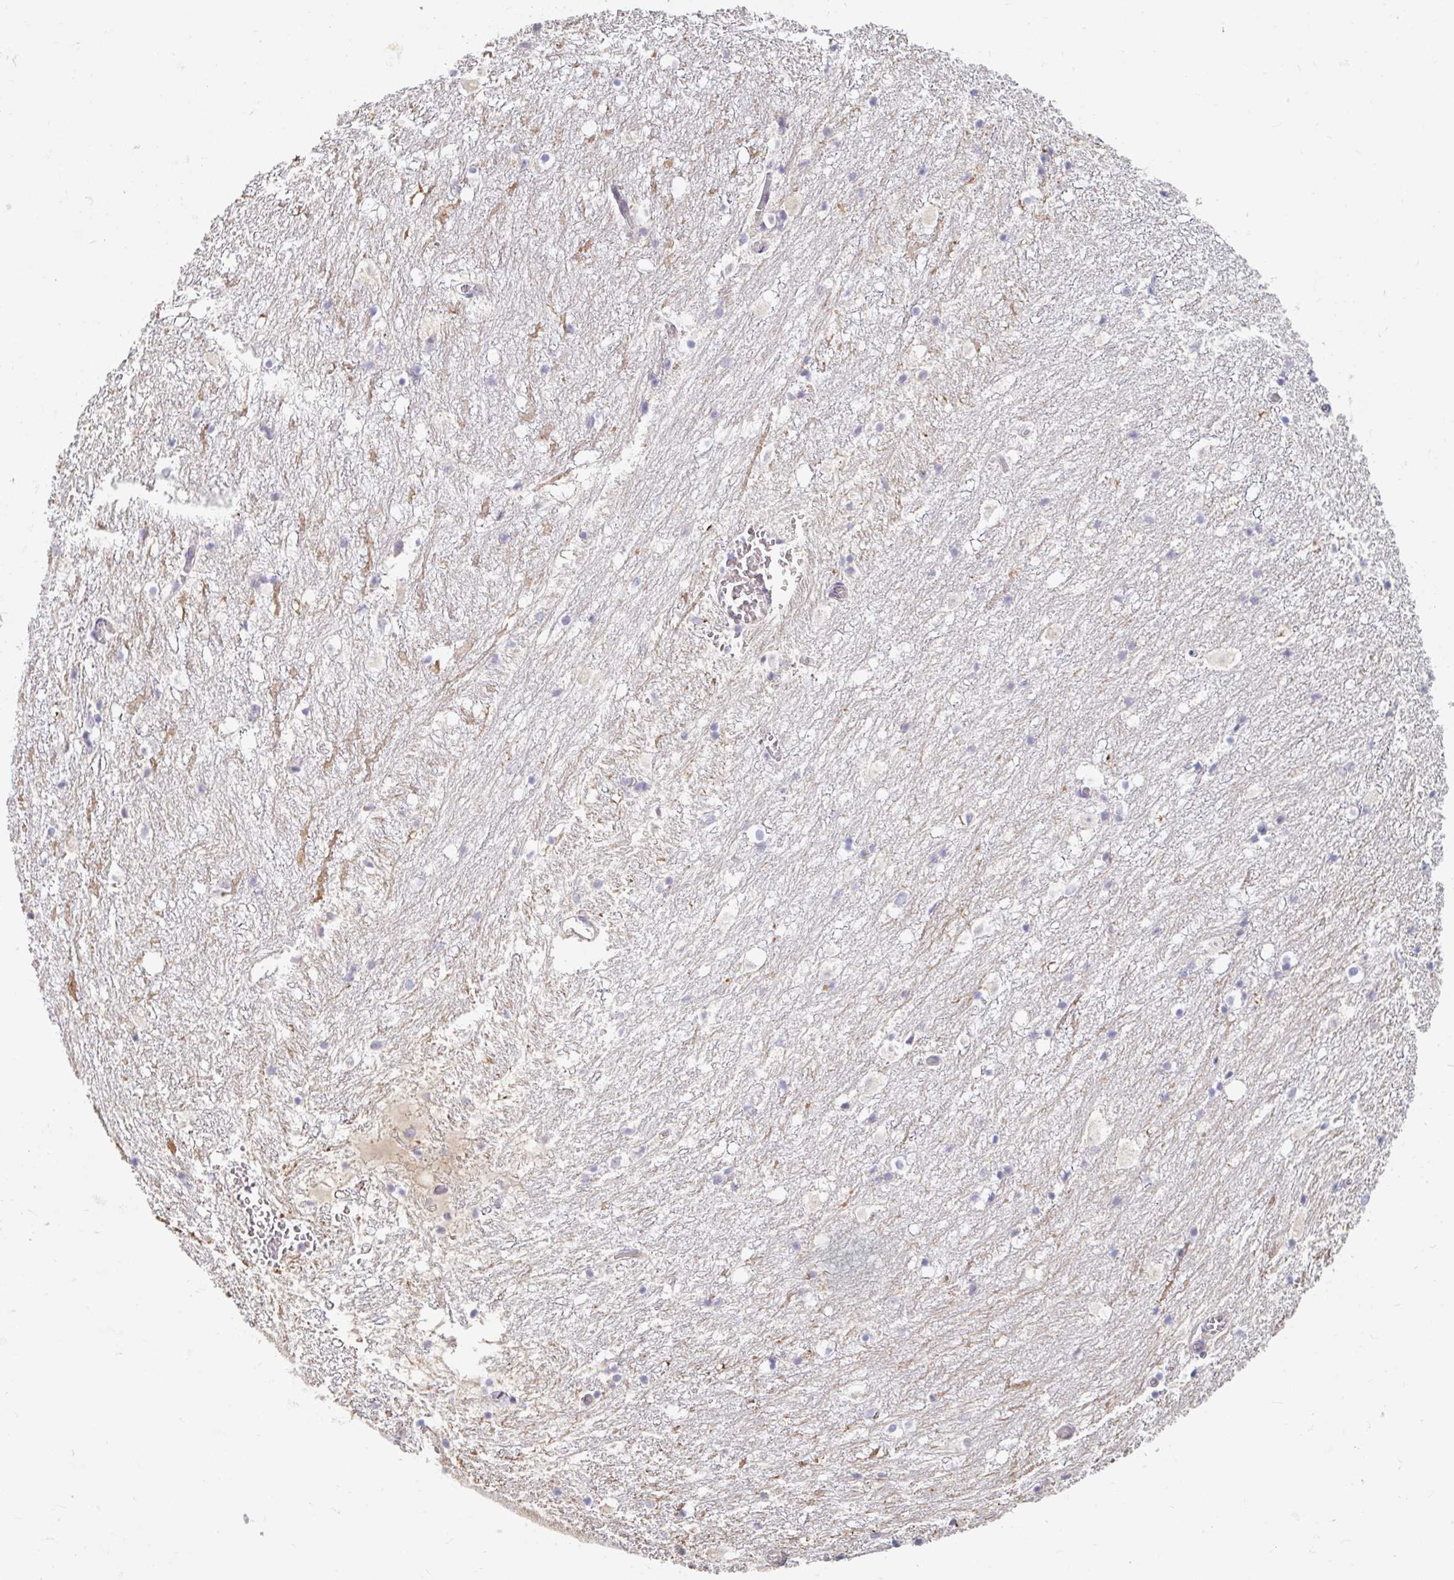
{"staining": {"intensity": "negative", "quantity": "none", "location": "none"}, "tissue": "hippocampus", "cell_type": "Glial cells", "image_type": "normal", "snomed": [{"axis": "morphology", "description": "Normal tissue, NOS"}, {"axis": "topography", "description": "Hippocampus"}], "caption": "Immunohistochemistry of normal hippocampus displays no expression in glial cells.", "gene": "MYLK2", "patient": {"sex": "female", "age": 52}}